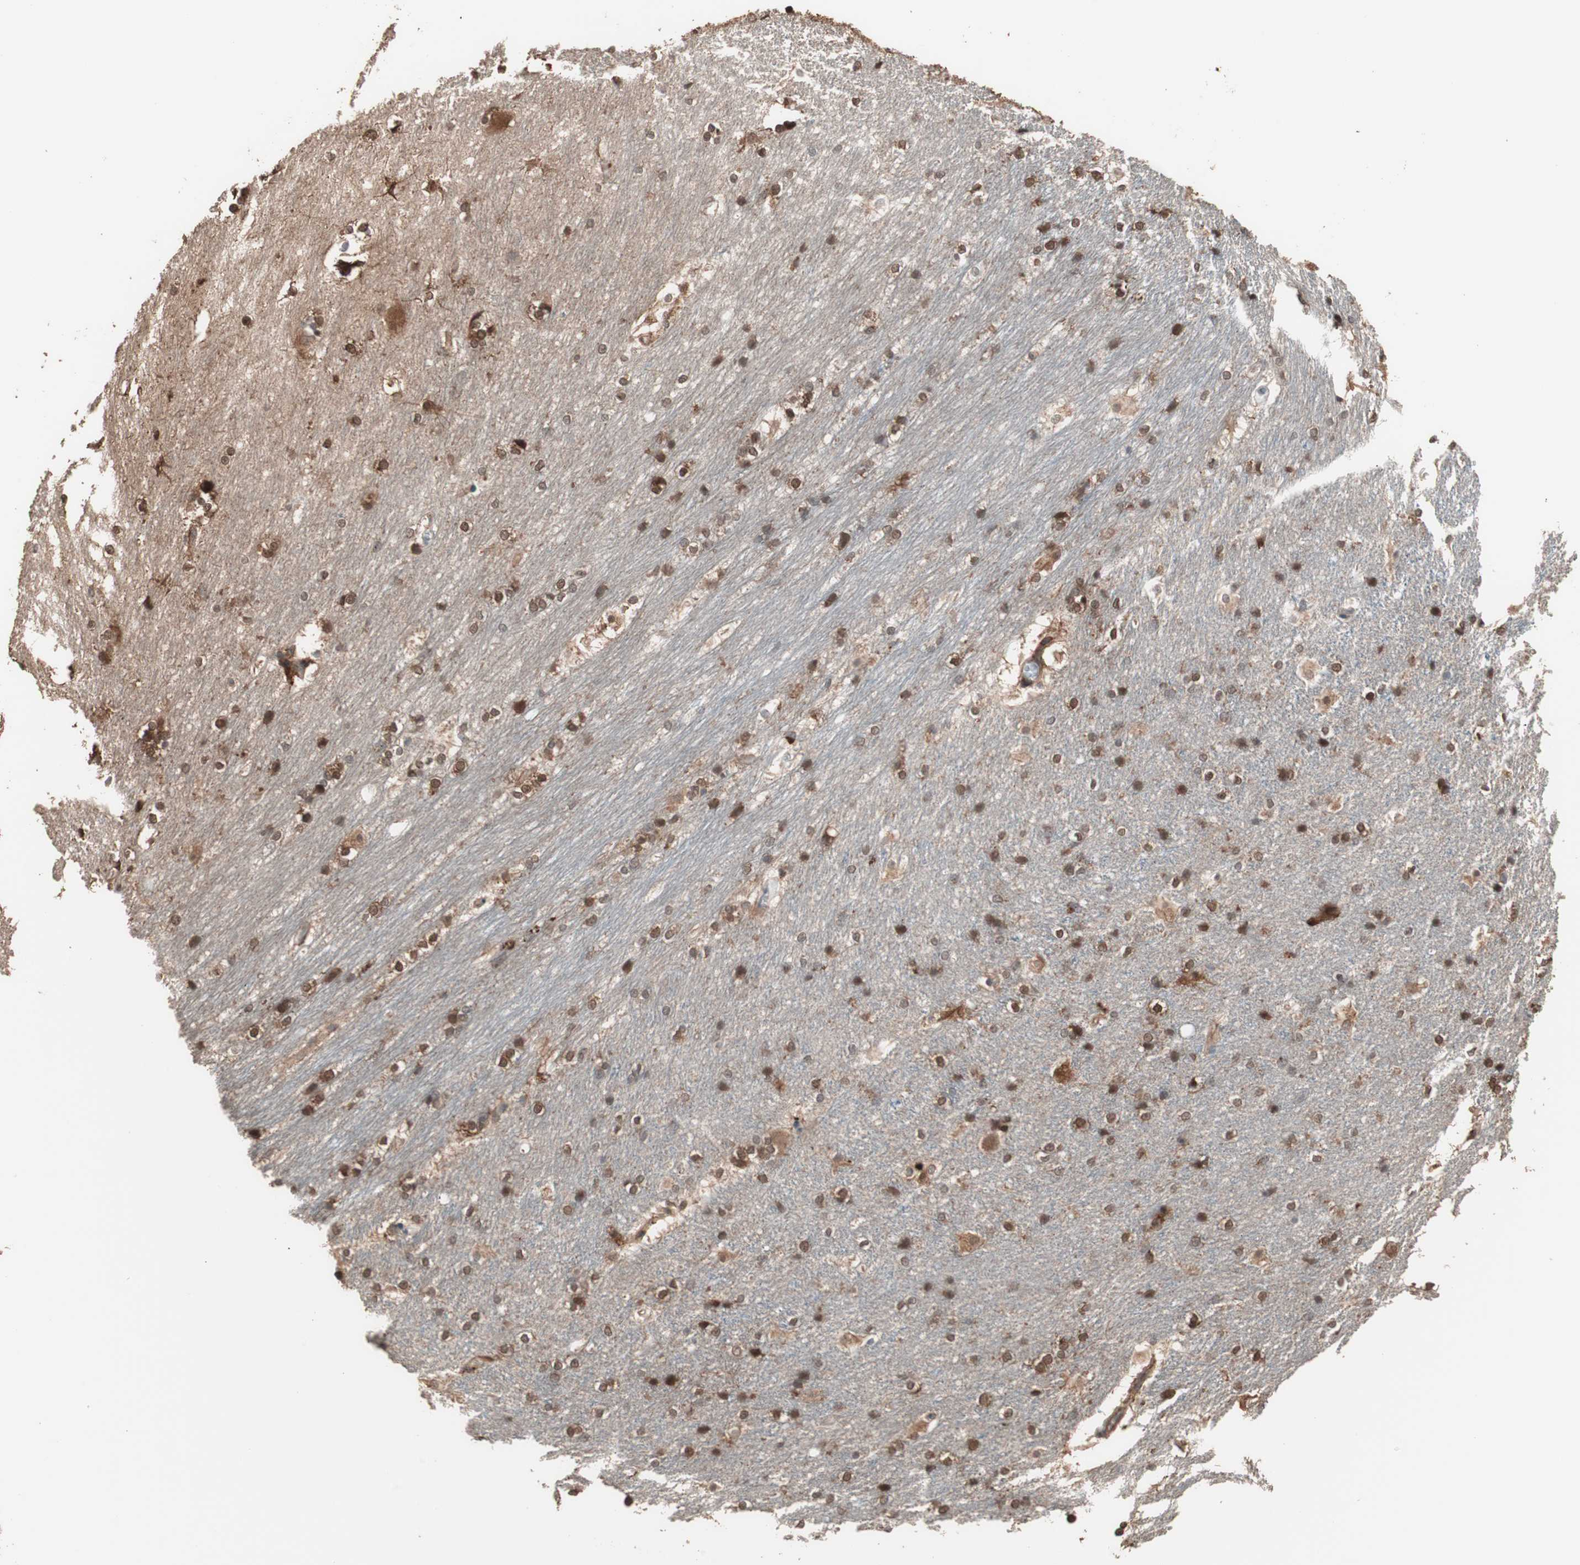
{"staining": {"intensity": "strong", "quantity": "25%-75%", "location": "cytoplasmic/membranous,nuclear"}, "tissue": "hippocampus", "cell_type": "Glial cells", "image_type": "normal", "snomed": [{"axis": "morphology", "description": "Normal tissue, NOS"}, {"axis": "topography", "description": "Hippocampus"}], "caption": "This photomicrograph exhibits immunohistochemistry (IHC) staining of unremarkable human hippocampus, with high strong cytoplasmic/membranous,nuclear positivity in approximately 25%-75% of glial cells.", "gene": "CCT3", "patient": {"sex": "female", "age": 19}}